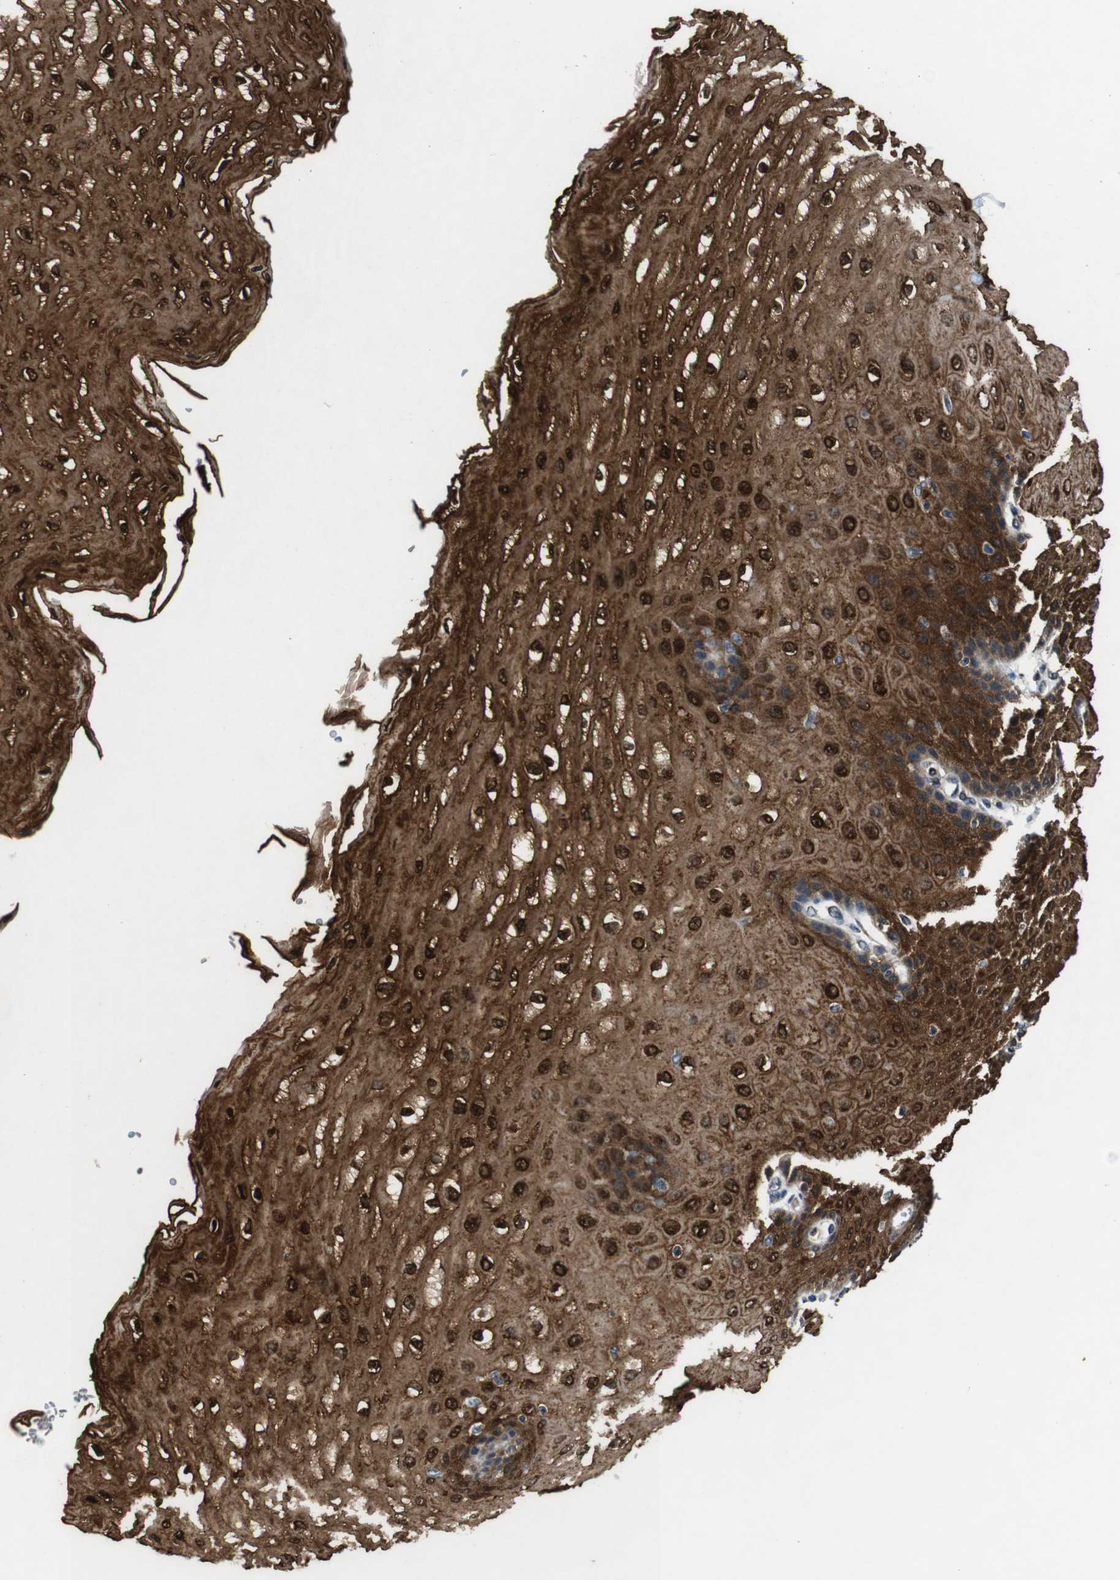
{"staining": {"intensity": "strong", "quantity": ">75%", "location": "cytoplasmic/membranous,nuclear"}, "tissue": "esophagus", "cell_type": "Squamous epithelial cells", "image_type": "normal", "snomed": [{"axis": "morphology", "description": "Normal tissue, NOS"}, {"axis": "topography", "description": "Esophagus"}], "caption": "A photomicrograph of human esophagus stained for a protein shows strong cytoplasmic/membranous,nuclear brown staining in squamous epithelial cells. (DAB (3,3'-diaminobenzidine) IHC with brightfield microscopy, high magnification).", "gene": "ANXA1", "patient": {"sex": "male", "age": 54}}